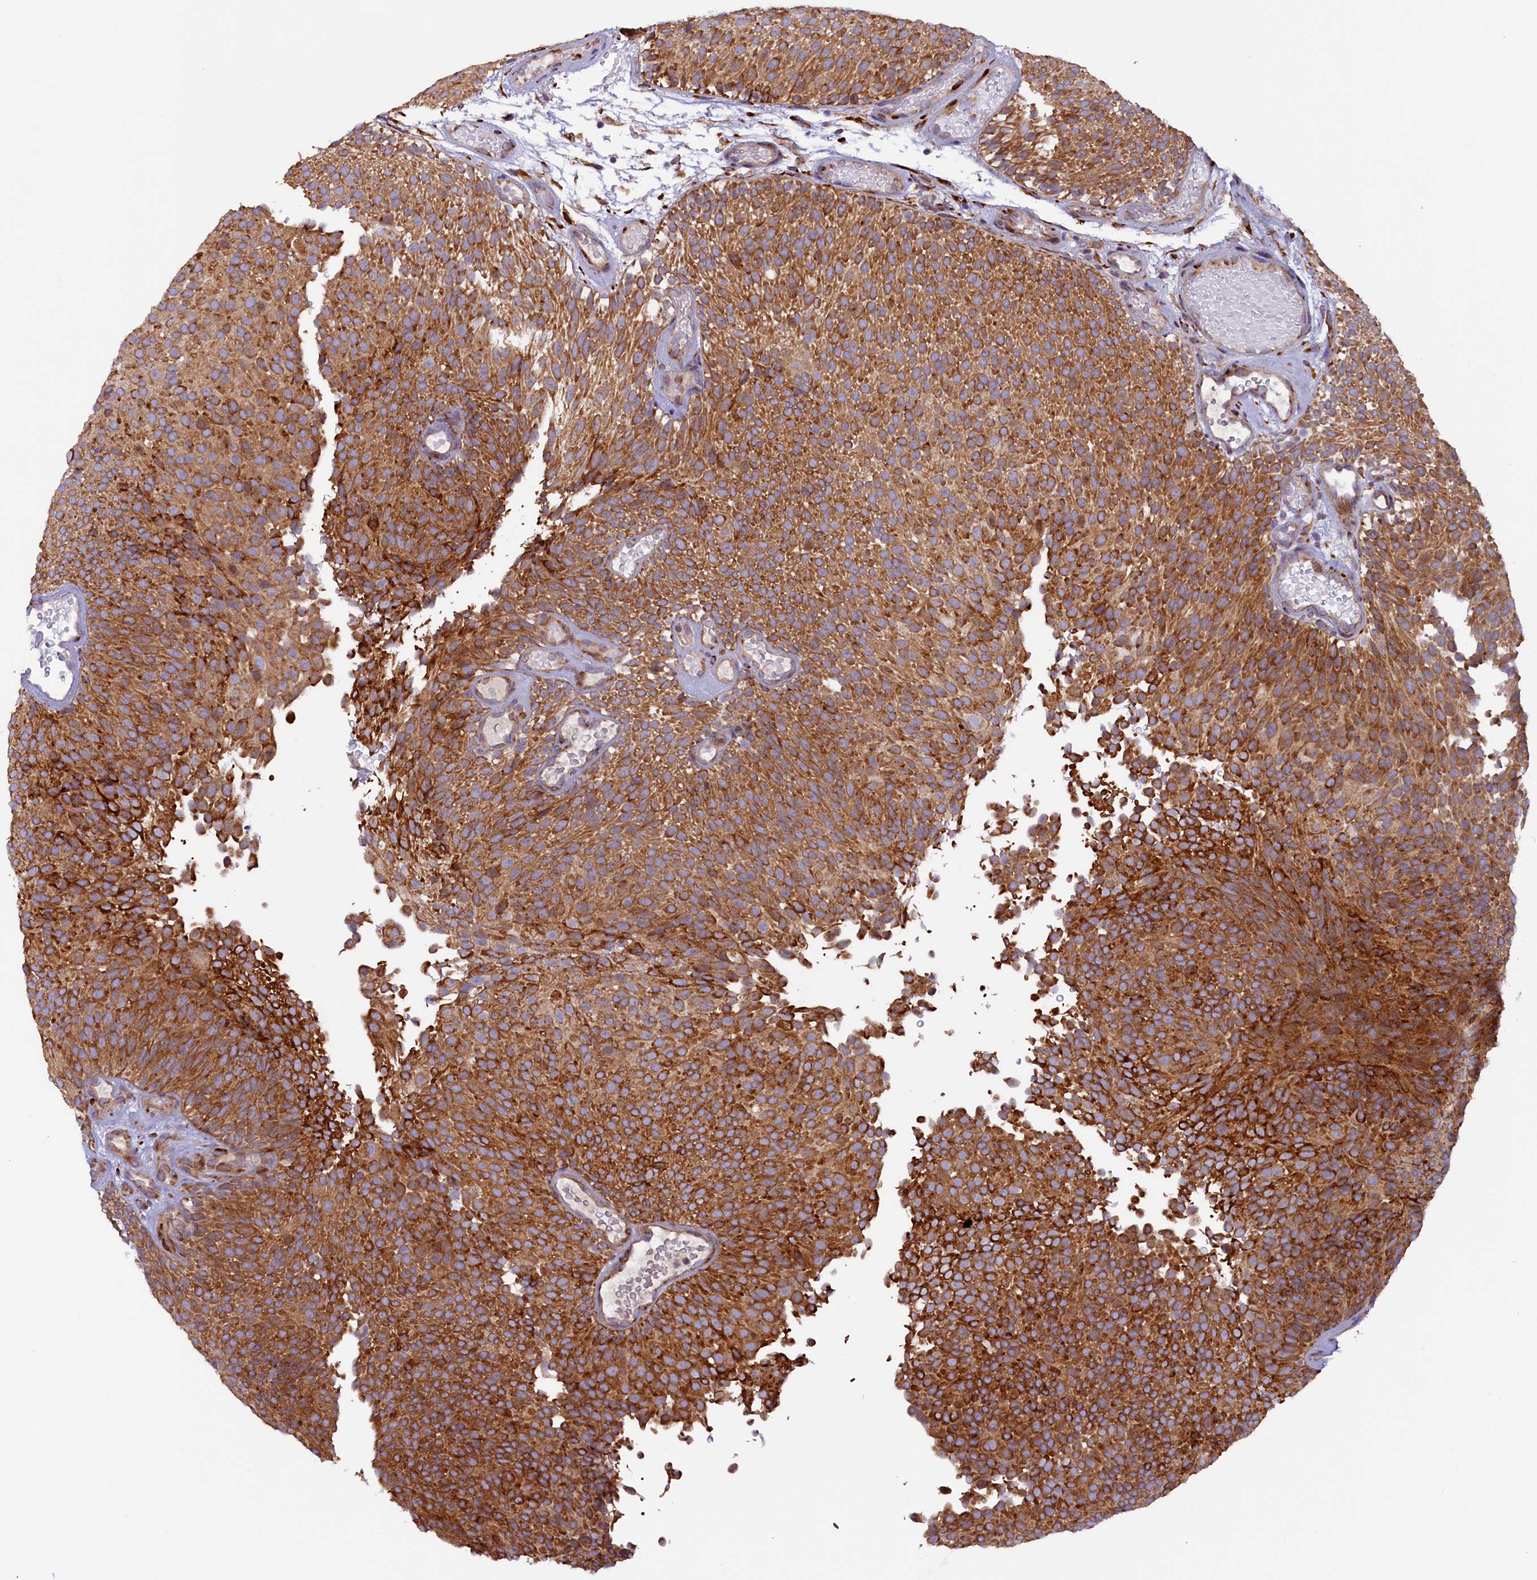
{"staining": {"intensity": "strong", "quantity": ">75%", "location": "cytoplasmic/membranous"}, "tissue": "urothelial cancer", "cell_type": "Tumor cells", "image_type": "cancer", "snomed": [{"axis": "morphology", "description": "Urothelial carcinoma, Low grade"}, {"axis": "topography", "description": "Urinary bladder"}], "caption": "Strong cytoplasmic/membranous staining for a protein is present in approximately >75% of tumor cells of urothelial cancer using IHC.", "gene": "SSC5D", "patient": {"sex": "male", "age": 78}}